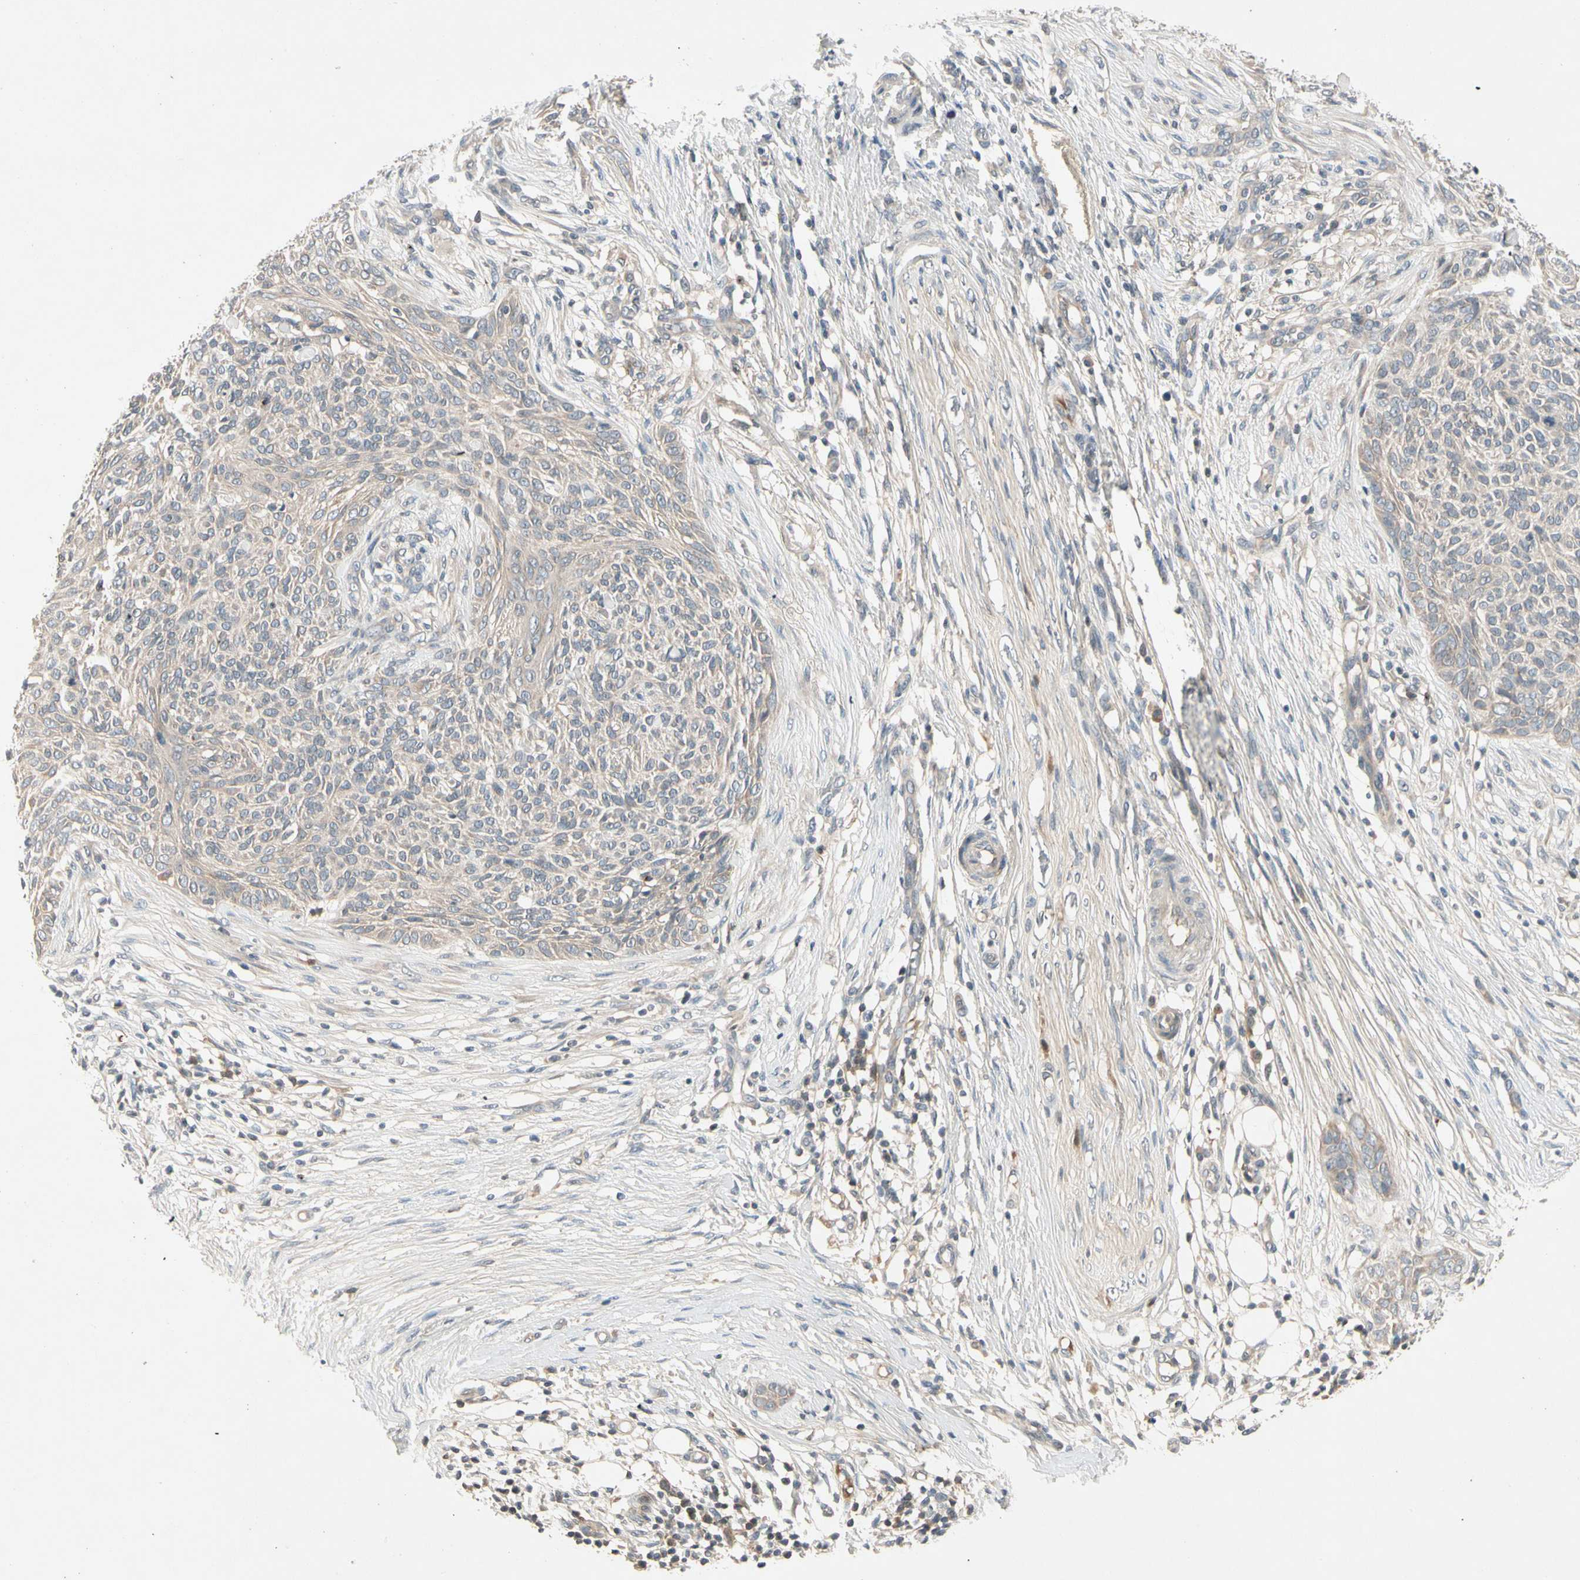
{"staining": {"intensity": "weak", "quantity": "25%-75%", "location": "cytoplasmic/membranous"}, "tissue": "skin cancer", "cell_type": "Tumor cells", "image_type": "cancer", "snomed": [{"axis": "morphology", "description": "Basal cell carcinoma"}, {"axis": "topography", "description": "Skin"}], "caption": "IHC histopathology image of neoplastic tissue: skin basal cell carcinoma stained using immunohistochemistry (IHC) displays low levels of weak protein expression localized specifically in the cytoplasmic/membranous of tumor cells, appearing as a cytoplasmic/membranous brown color.", "gene": "CCL4", "patient": {"sex": "female", "age": 84}}